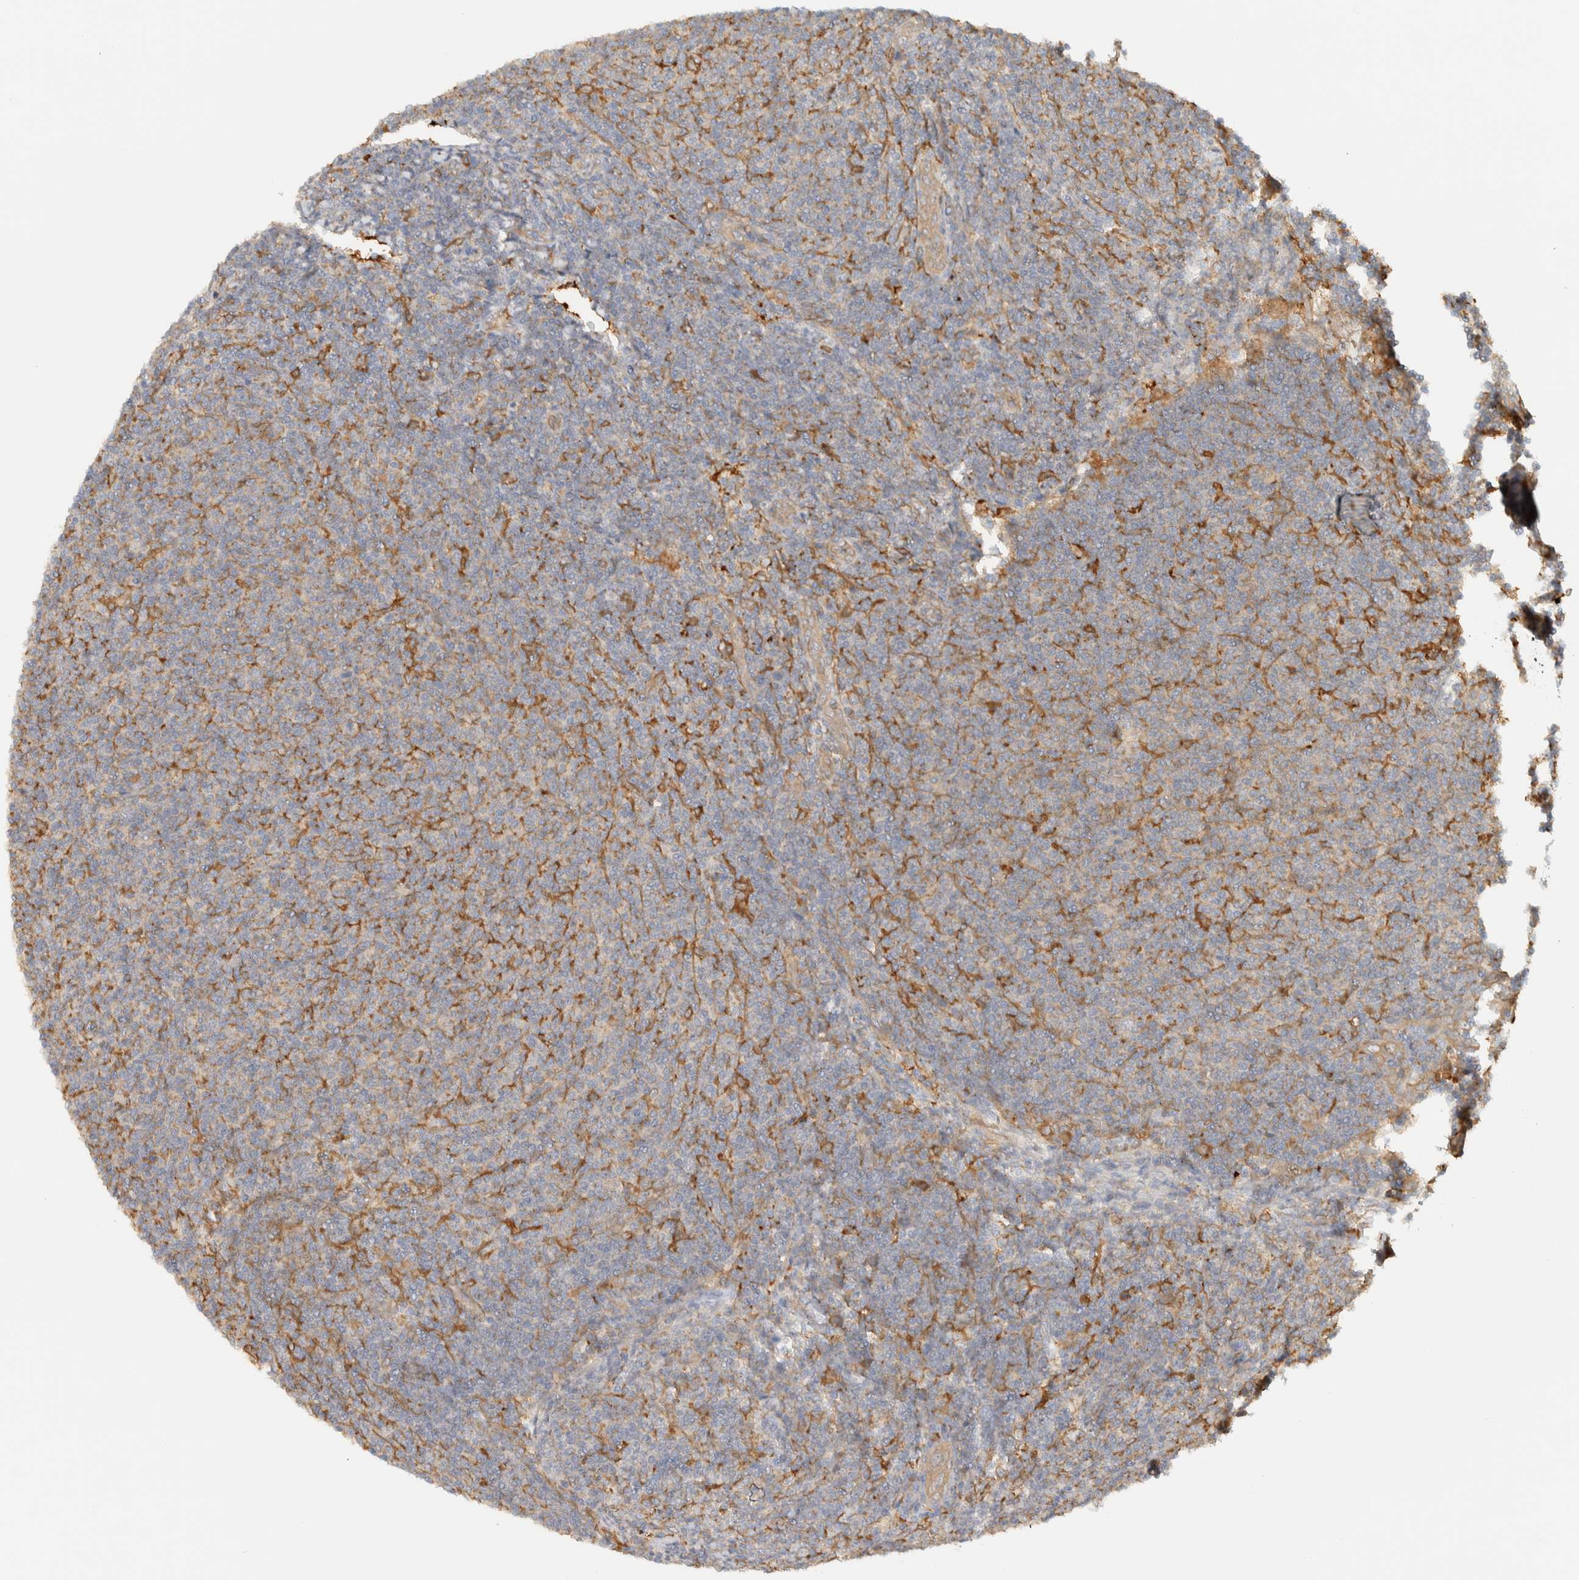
{"staining": {"intensity": "weak", "quantity": "<25%", "location": "cytoplasmic/membranous"}, "tissue": "lymphoma", "cell_type": "Tumor cells", "image_type": "cancer", "snomed": [{"axis": "morphology", "description": "Malignant lymphoma, non-Hodgkin's type, Low grade"}, {"axis": "topography", "description": "Lymph node"}], "caption": "A histopathology image of human low-grade malignant lymphoma, non-Hodgkin's type is negative for staining in tumor cells.", "gene": "TMEM192", "patient": {"sex": "male", "age": 66}}